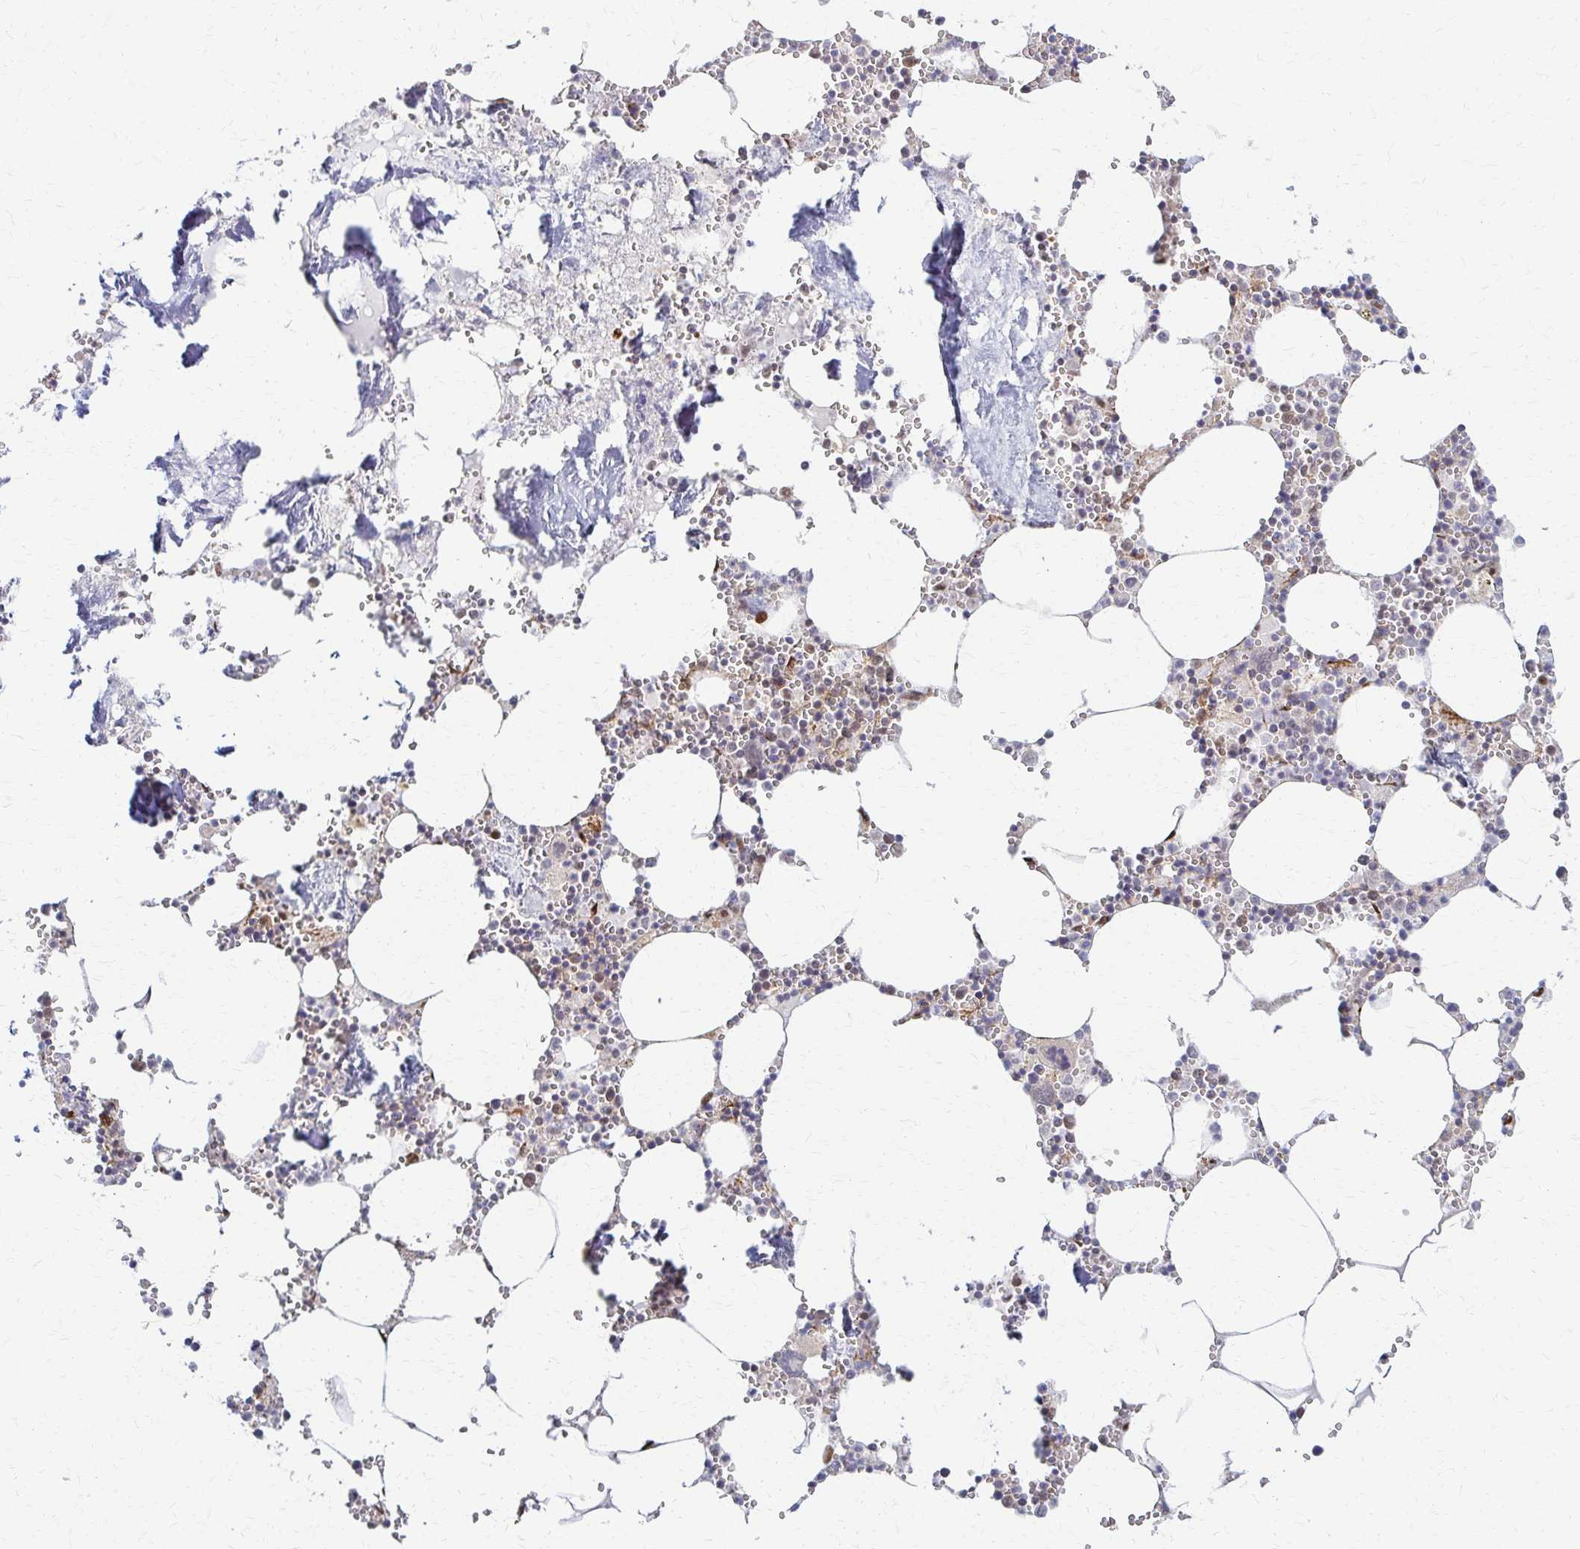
{"staining": {"intensity": "moderate", "quantity": "<25%", "location": "nuclear"}, "tissue": "bone marrow", "cell_type": "Hematopoietic cells", "image_type": "normal", "snomed": [{"axis": "morphology", "description": "Normal tissue, NOS"}, {"axis": "topography", "description": "Bone marrow"}], "caption": "Brown immunohistochemical staining in normal human bone marrow demonstrates moderate nuclear expression in approximately <25% of hematopoietic cells.", "gene": "PSMD7", "patient": {"sex": "male", "age": 54}}